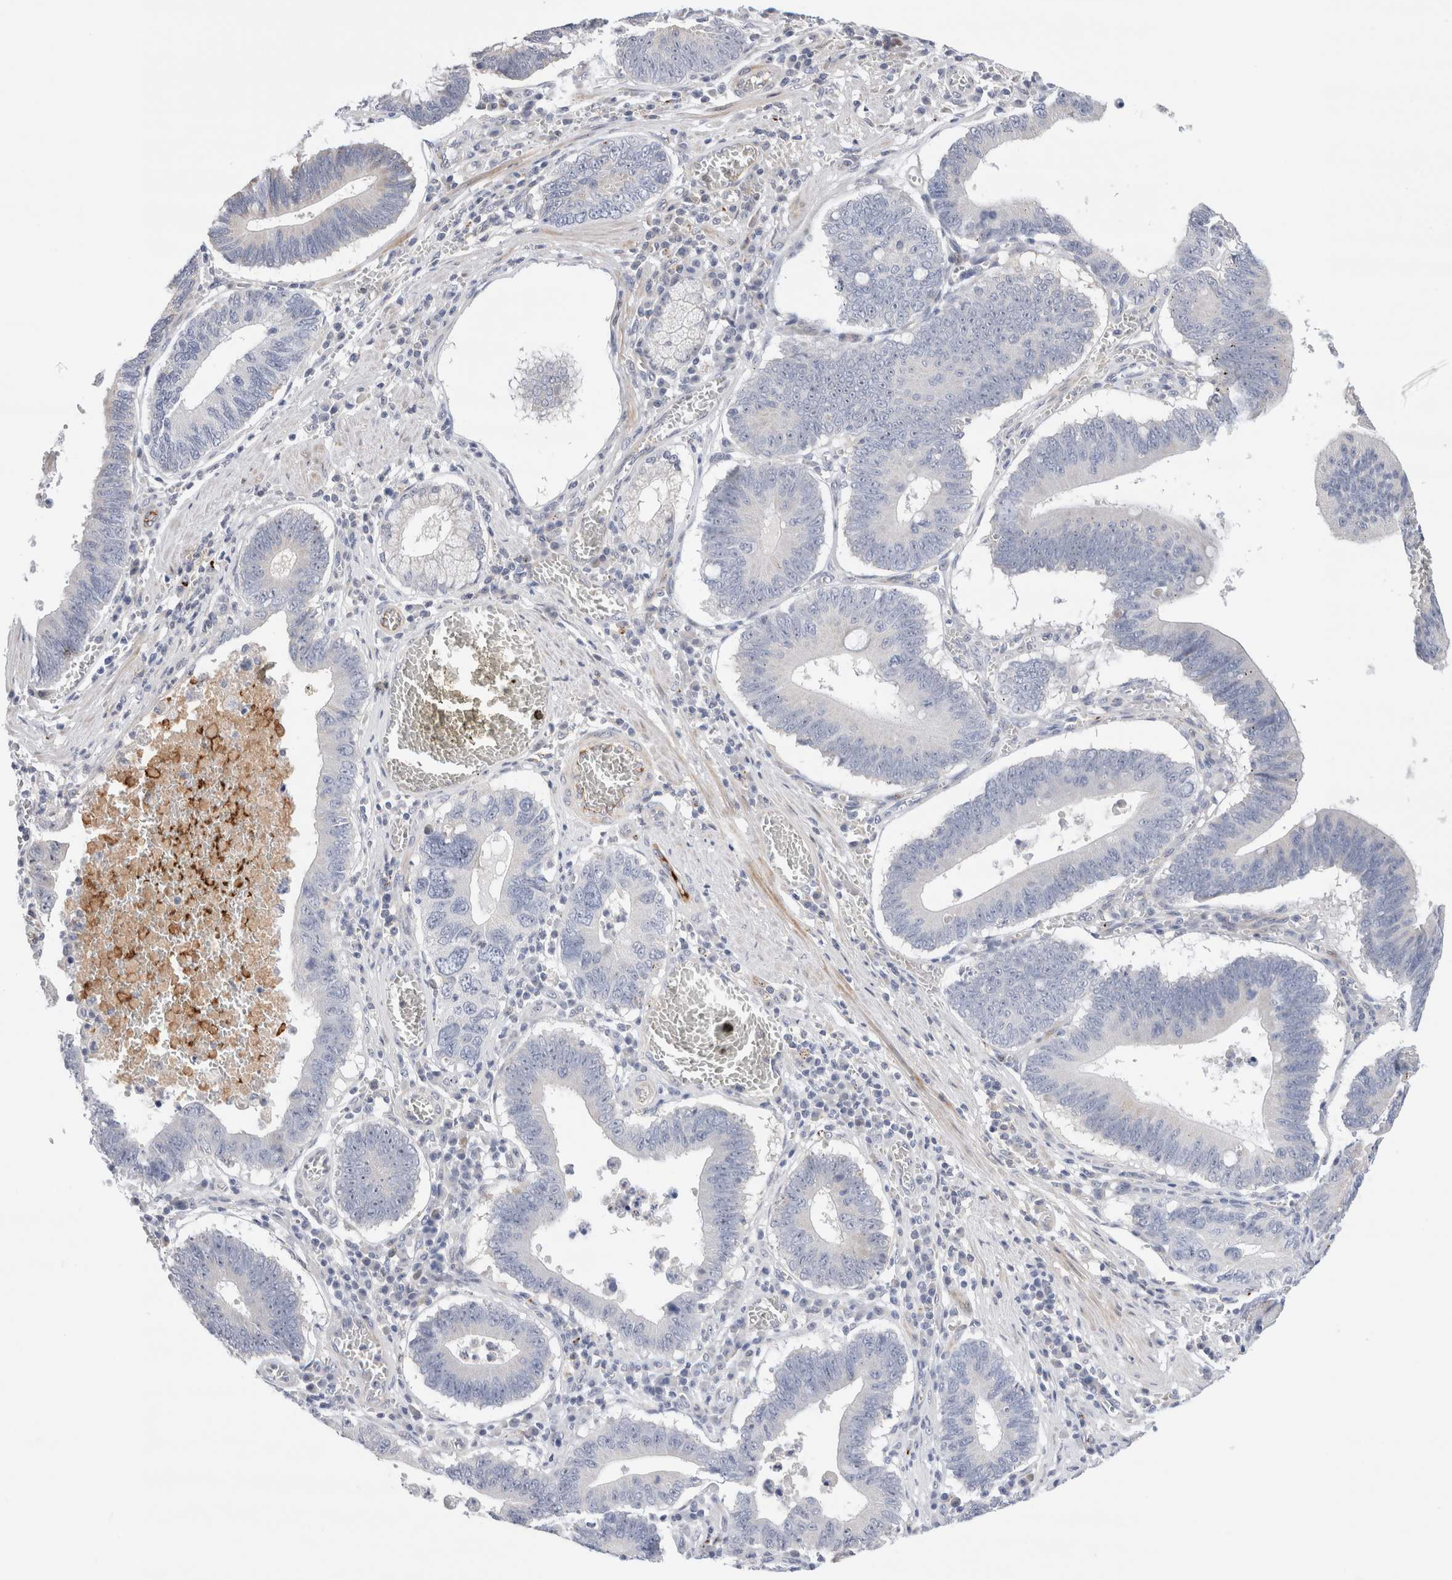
{"staining": {"intensity": "negative", "quantity": "none", "location": "none"}, "tissue": "stomach cancer", "cell_type": "Tumor cells", "image_type": "cancer", "snomed": [{"axis": "morphology", "description": "Adenocarcinoma, NOS"}, {"axis": "topography", "description": "Stomach"}, {"axis": "topography", "description": "Gastric cardia"}], "caption": "Adenocarcinoma (stomach) stained for a protein using immunohistochemistry (IHC) exhibits no staining tumor cells.", "gene": "ECHDC2", "patient": {"sex": "male", "age": 59}}